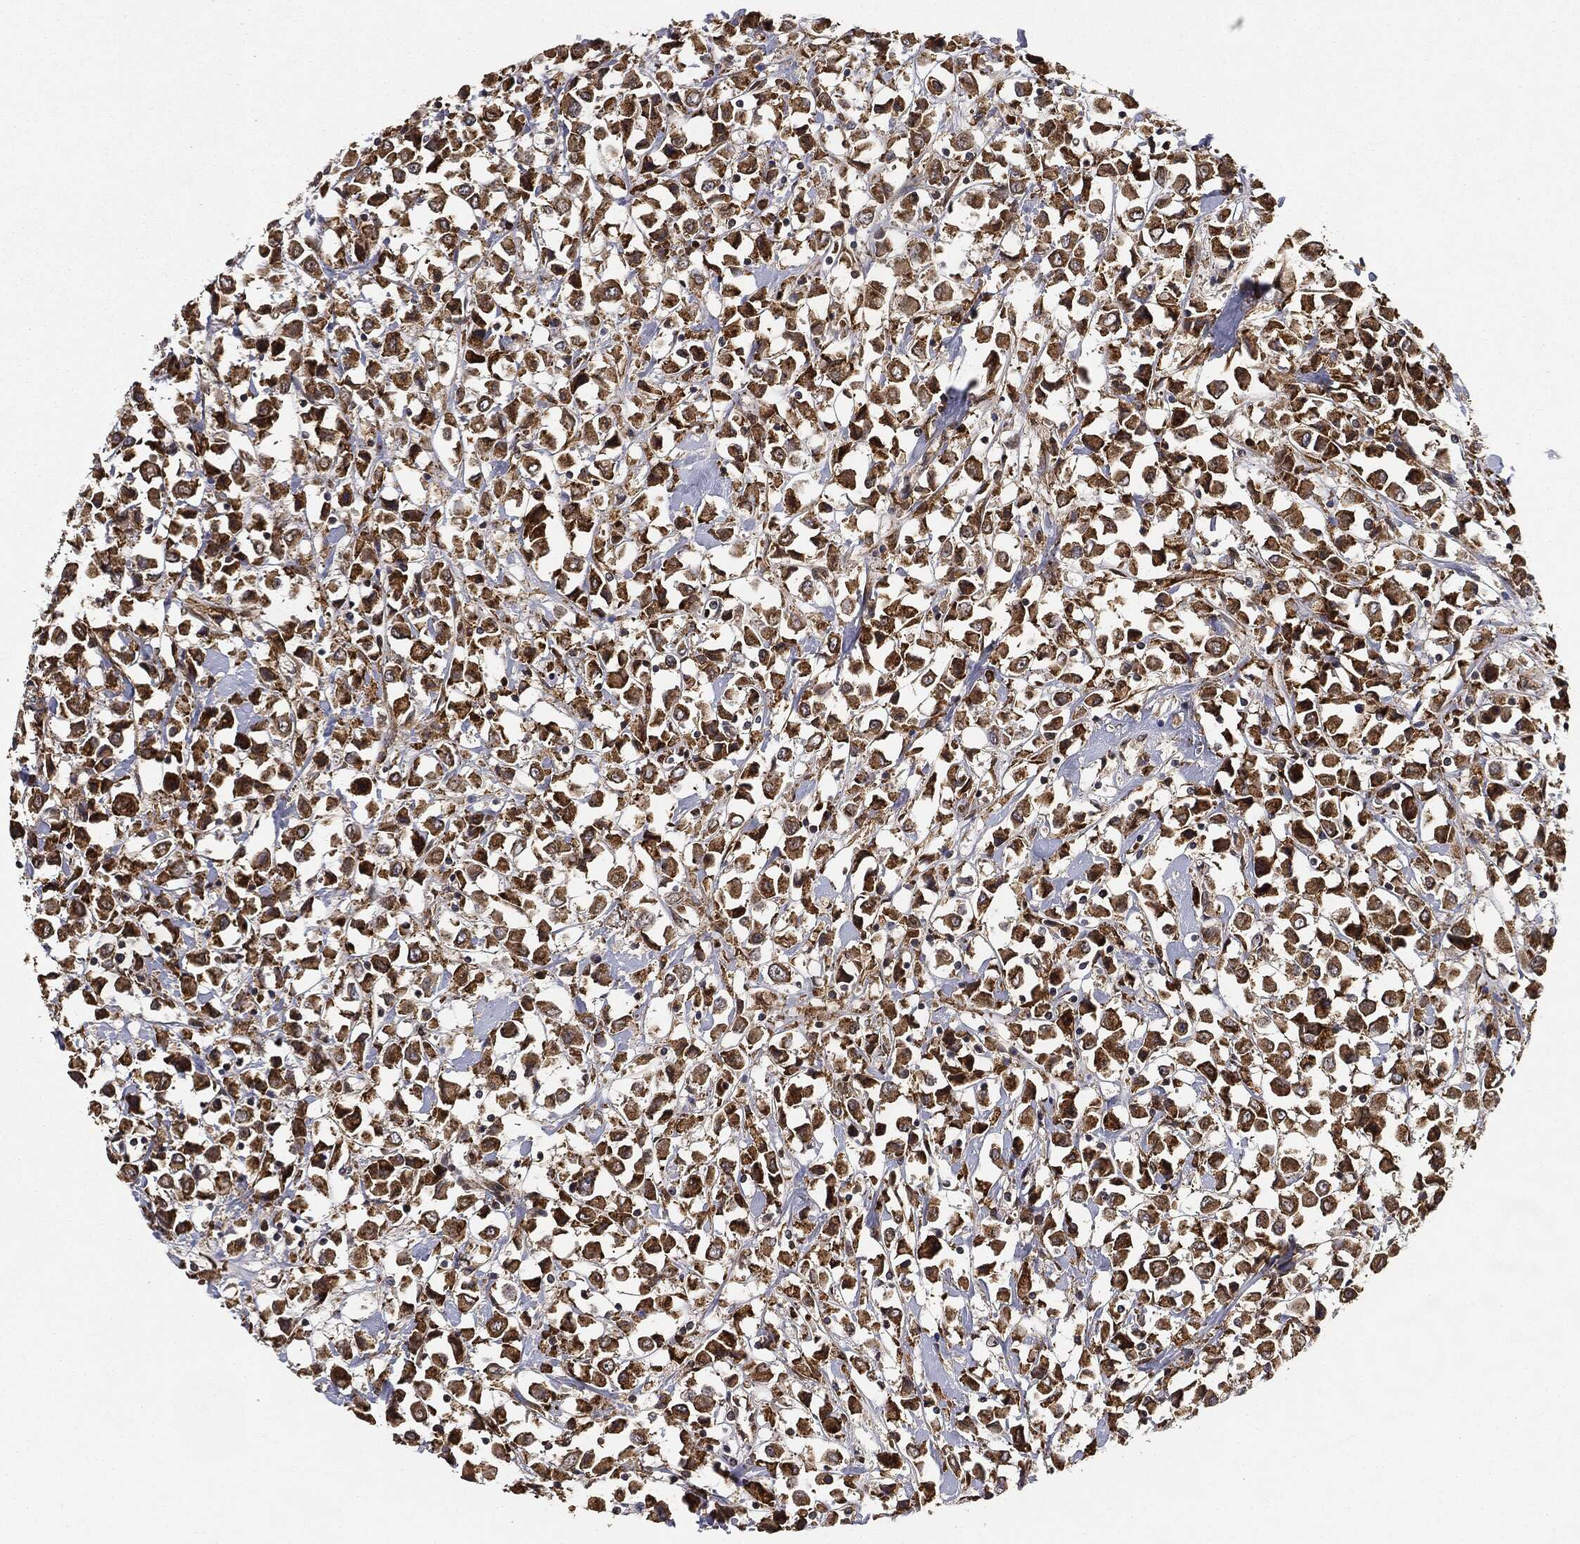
{"staining": {"intensity": "strong", "quantity": ">75%", "location": "cytoplasmic/membranous"}, "tissue": "breast cancer", "cell_type": "Tumor cells", "image_type": "cancer", "snomed": [{"axis": "morphology", "description": "Duct carcinoma"}, {"axis": "topography", "description": "Breast"}], "caption": "DAB (3,3'-diaminobenzidine) immunohistochemical staining of breast cancer (invasive ductal carcinoma) exhibits strong cytoplasmic/membranous protein positivity in about >75% of tumor cells.", "gene": "MIER2", "patient": {"sex": "female", "age": 61}}